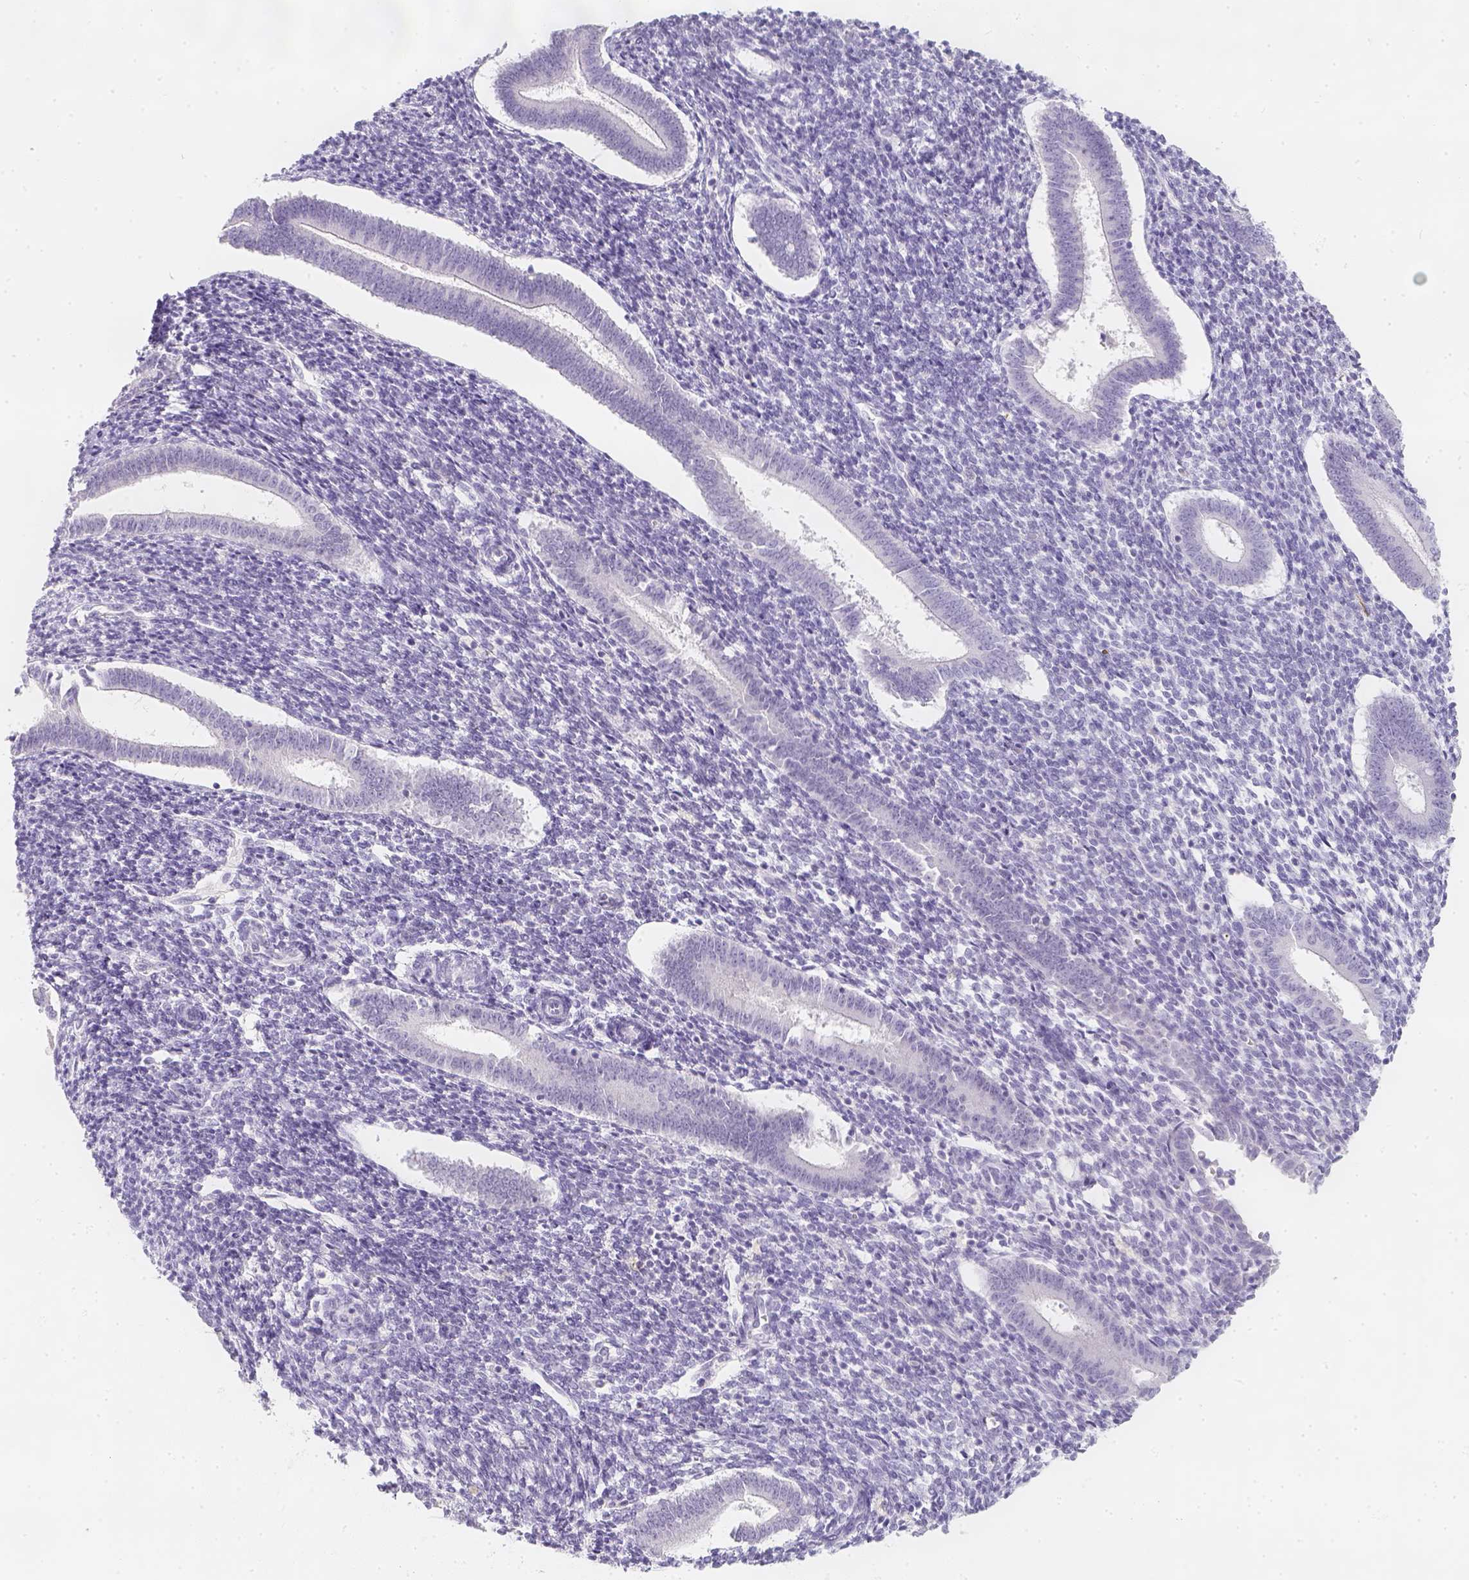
{"staining": {"intensity": "negative", "quantity": "none", "location": "none"}, "tissue": "endometrium", "cell_type": "Cells in endometrial stroma", "image_type": "normal", "snomed": [{"axis": "morphology", "description": "Normal tissue, NOS"}, {"axis": "topography", "description": "Endometrium"}], "caption": "DAB (3,3'-diaminobenzidine) immunohistochemical staining of unremarkable endometrium displays no significant positivity in cells in endometrial stroma. (DAB immunohistochemistry, high magnification).", "gene": "SLC18A1", "patient": {"sex": "female", "age": 25}}